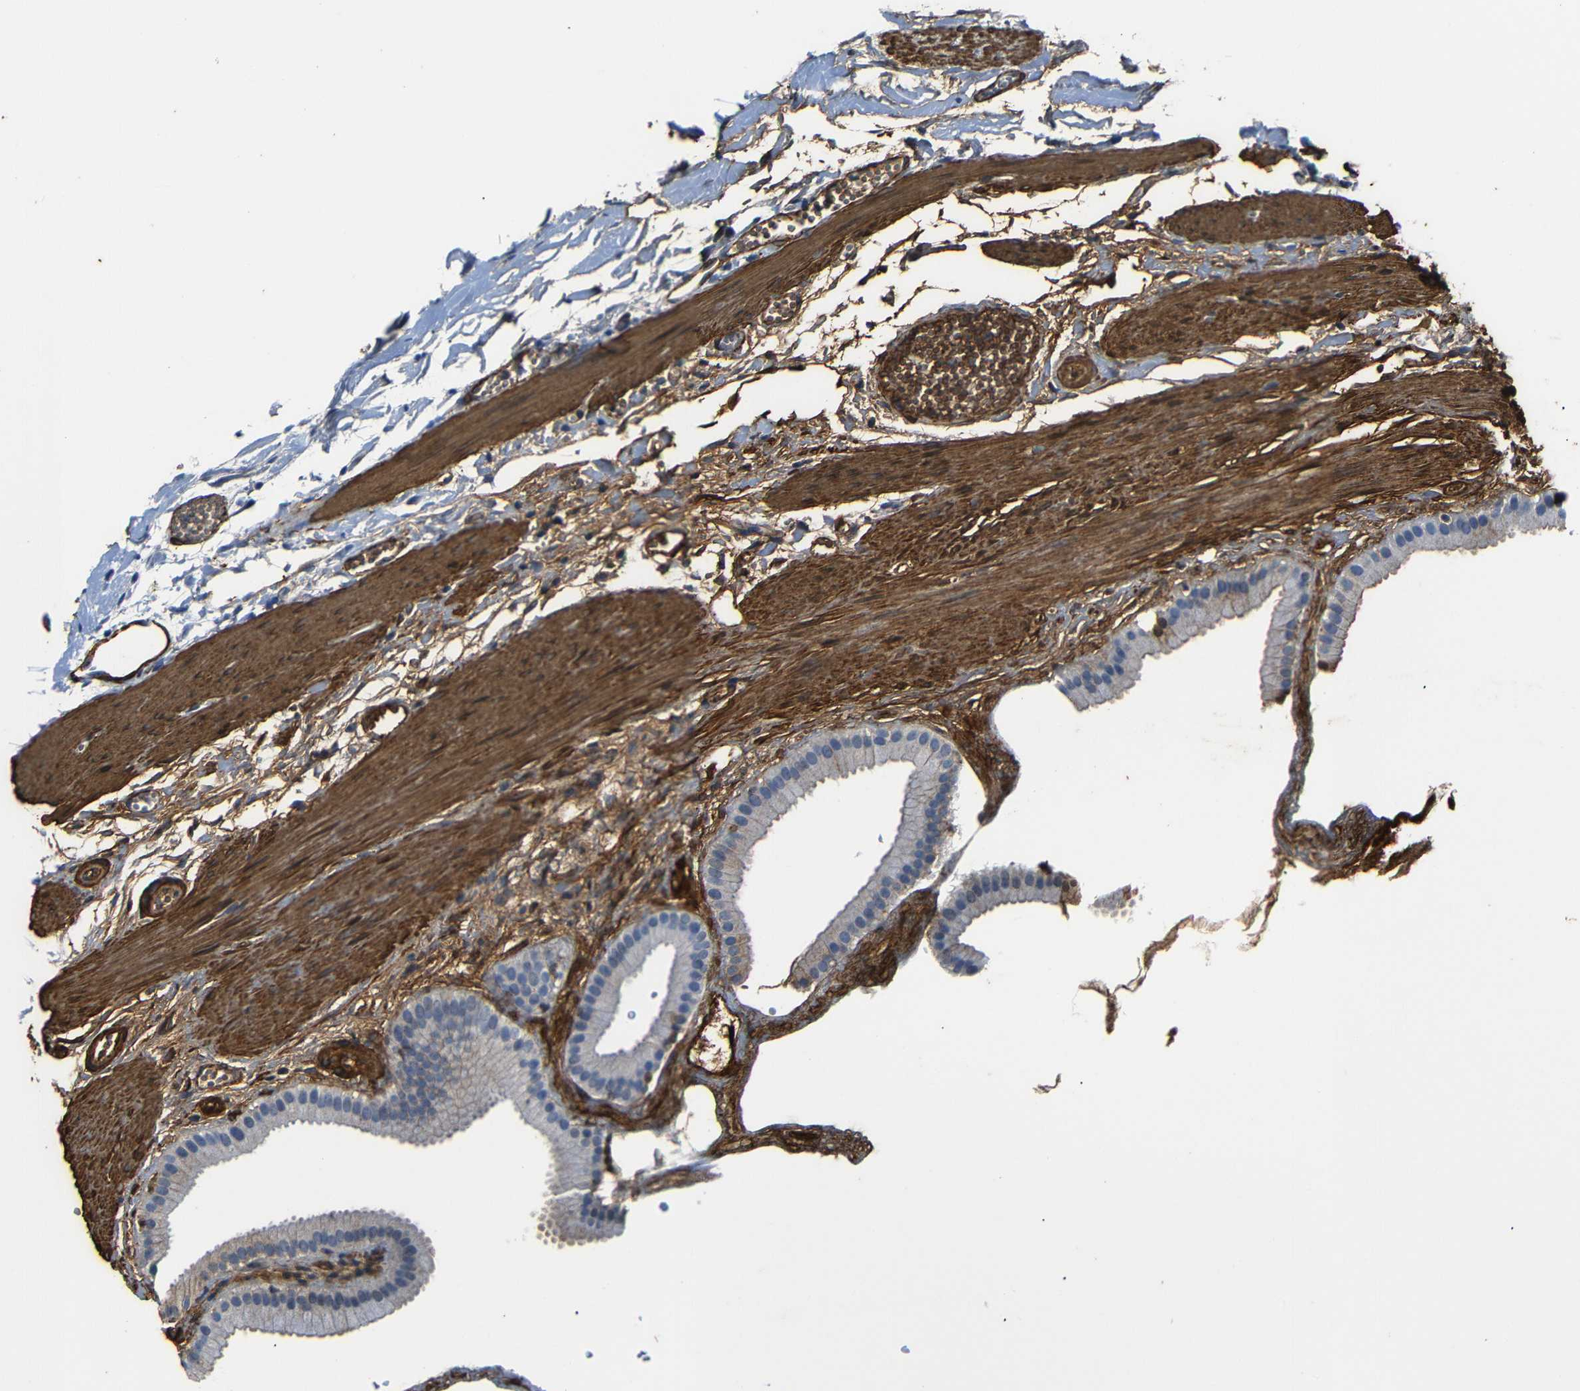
{"staining": {"intensity": "negative", "quantity": "none", "location": "none"}, "tissue": "gallbladder", "cell_type": "Glandular cells", "image_type": "normal", "snomed": [{"axis": "morphology", "description": "Normal tissue, NOS"}, {"axis": "topography", "description": "Gallbladder"}], "caption": "This is an immunohistochemistry histopathology image of benign gallbladder. There is no positivity in glandular cells.", "gene": "ACTA2", "patient": {"sex": "female", "age": 64}}